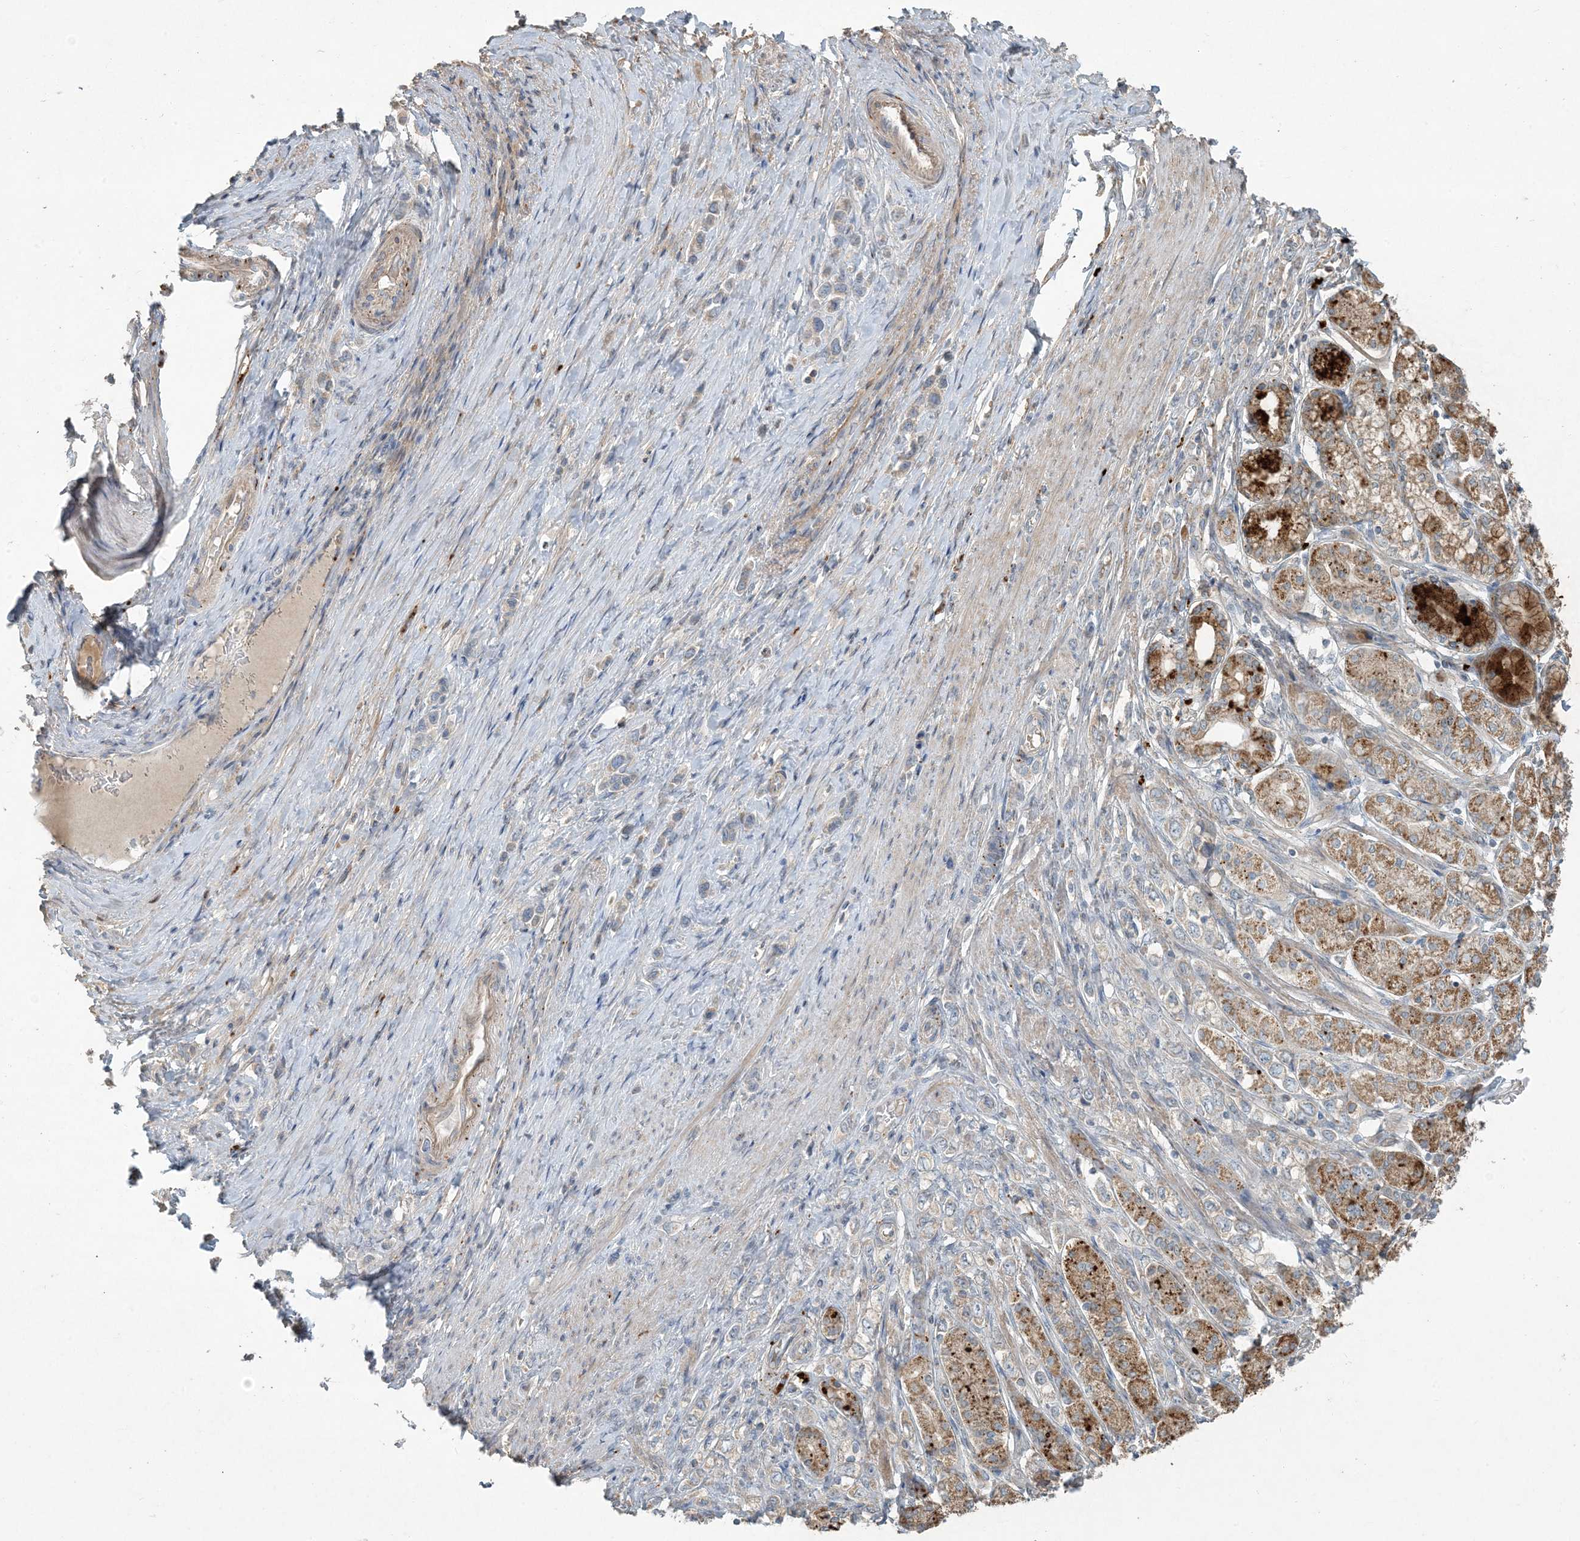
{"staining": {"intensity": "negative", "quantity": "none", "location": "none"}, "tissue": "stomach cancer", "cell_type": "Tumor cells", "image_type": "cancer", "snomed": [{"axis": "morphology", "description": "Adenocarcinoma, NOS"}, {"axis": "topography", "description": "Stomach"}], "caption": "Tumor cells are negative for brown protein staining in stomach cancer (adenocarcinoma).", "gene": "LTN1", "patient": {"sex": "female", "age": 65}}